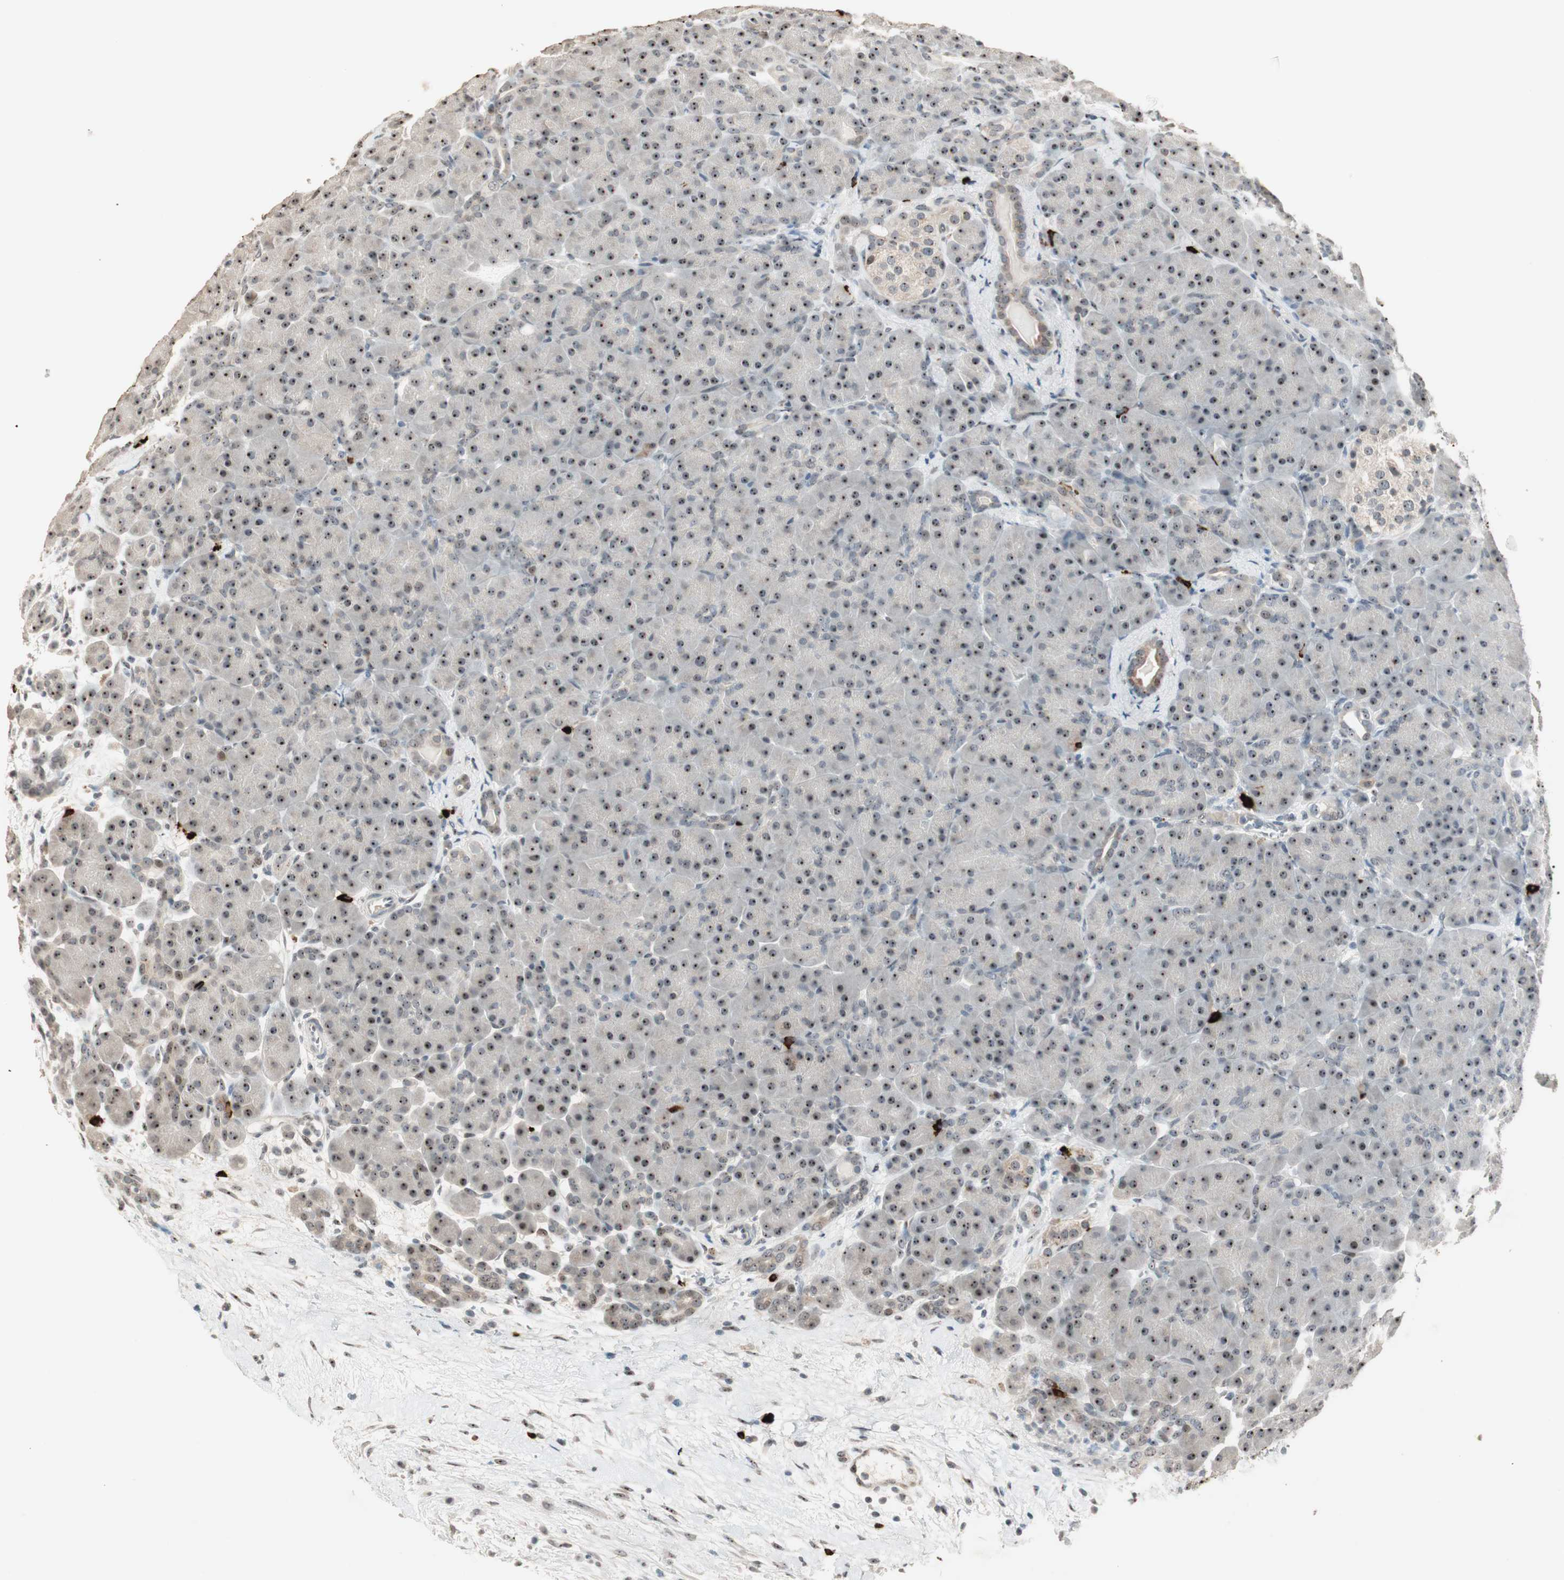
{"staining": {"intensity": "moderate", "quantity": ">75%", "location": "nuclear"}, "tissue": "pancreas", "cell_type": "Exocrine glandular cells", "image_type": "normal", "snomed": [{"axis": "morphology", "description": "Normal tissue, NOS"}, {"axis": "topography", "description": "Pancreas"}], "caption": "This photomicrograph shows immunohistochemistry (IHC) staining of unremarkable pancreas, with medium moderate nuclear expression in about >75% of exocrine glandular cells.", "gene": "ETV4", "patient": {"sex": "male", "age": 66}}